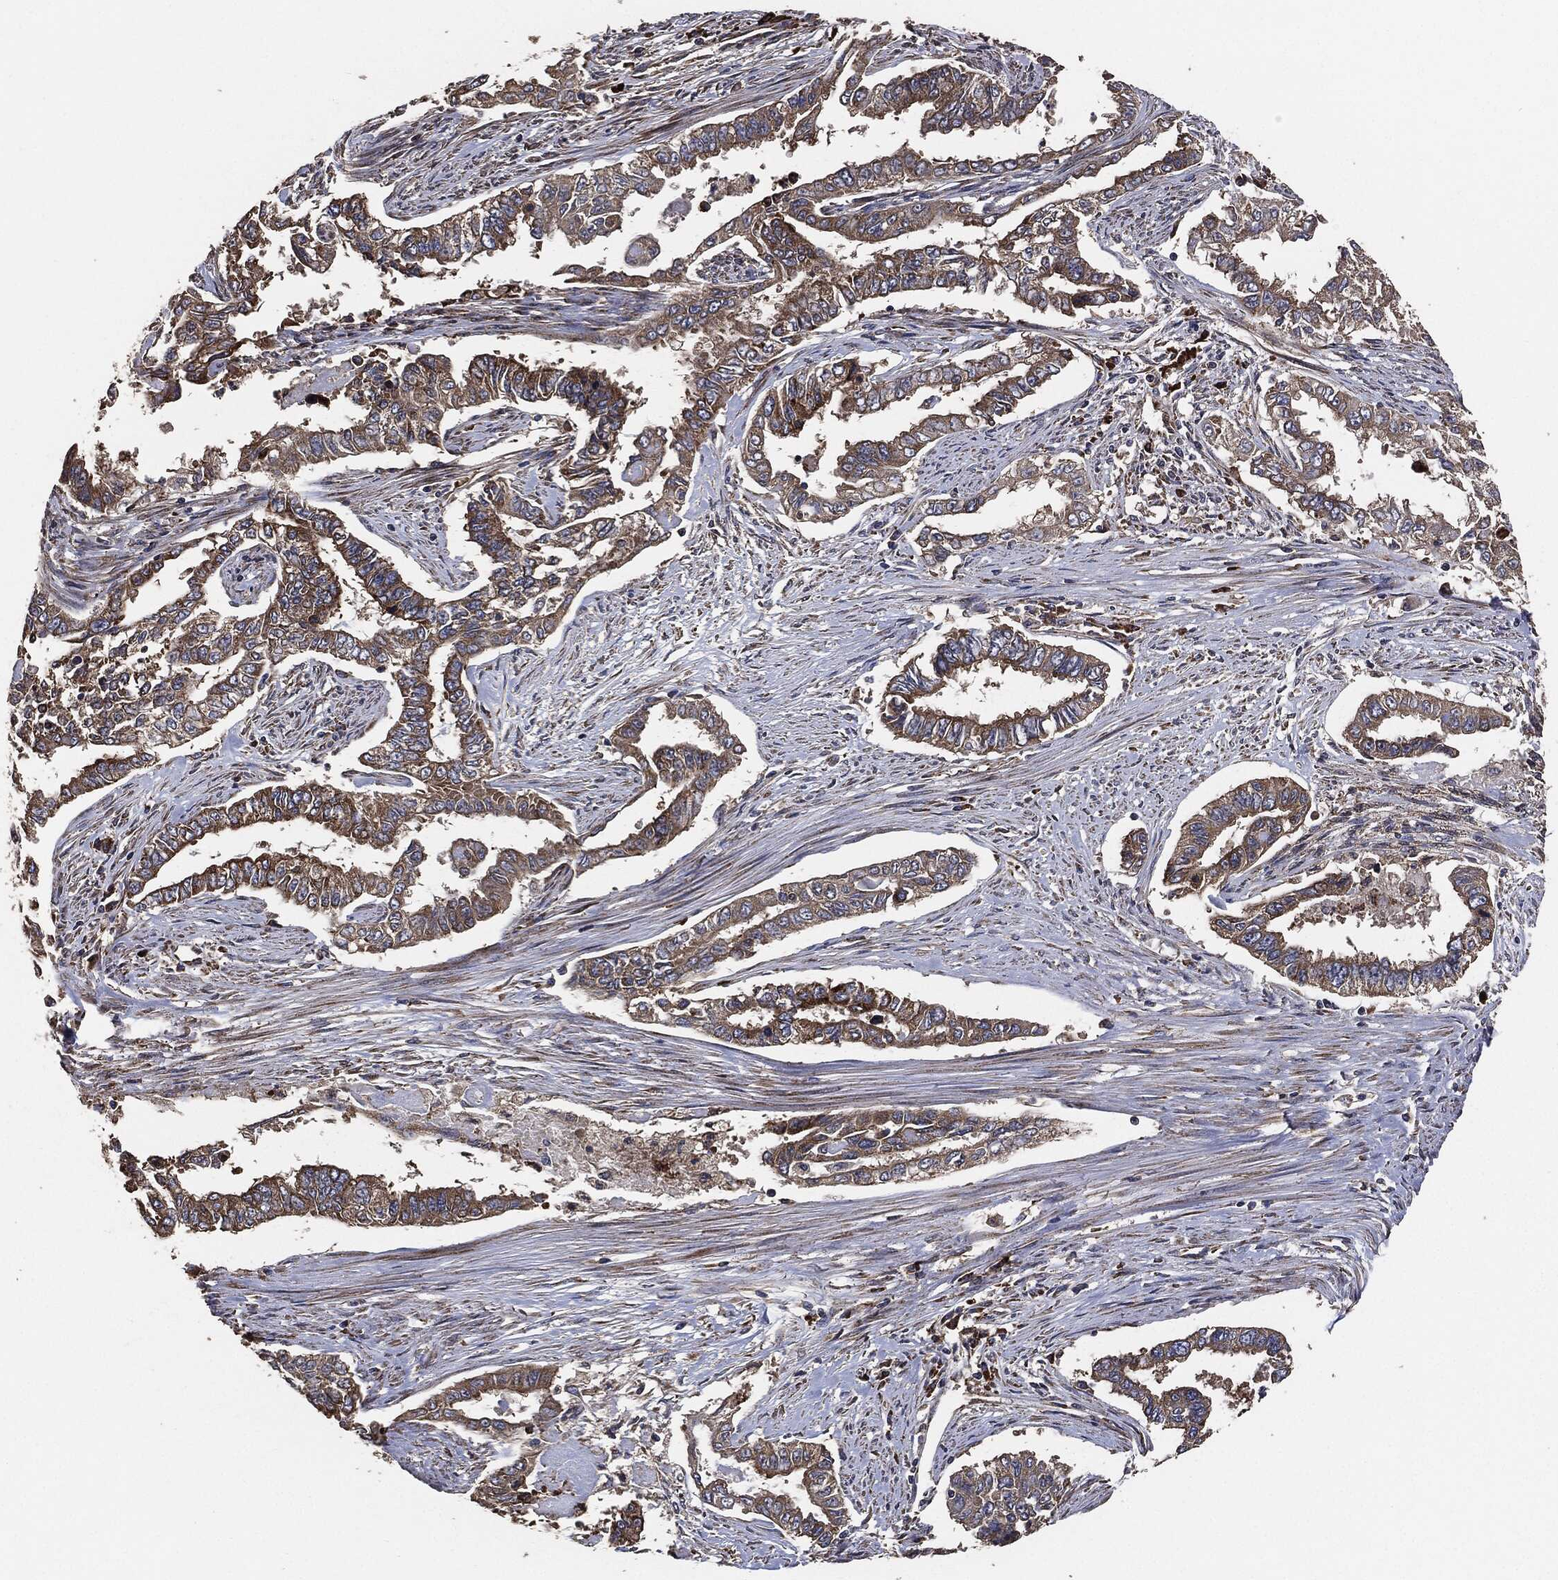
{"staining": {"intensity": "strong", "quantity": "25%-75%", "location": "cytoplasmic/membranous"}, "tissue": "endometrial cancer", "cell_type": "Tumor cells", "image_type": "cancer", "snomed": [{"axis": "morphology", "description": "Adenocarcinoma, NOS"}, {"axis": "topography", "description": "Uterus"}], "caption": "Endometrial adenocarcinoma tissue reveals strong cytoplasmic/membranous staining in approximately 25%-75% of tumor cells, visualized by immunohistochemistry.", "gene": "STK3", "patient": {"sex": "female", "age": 59}}